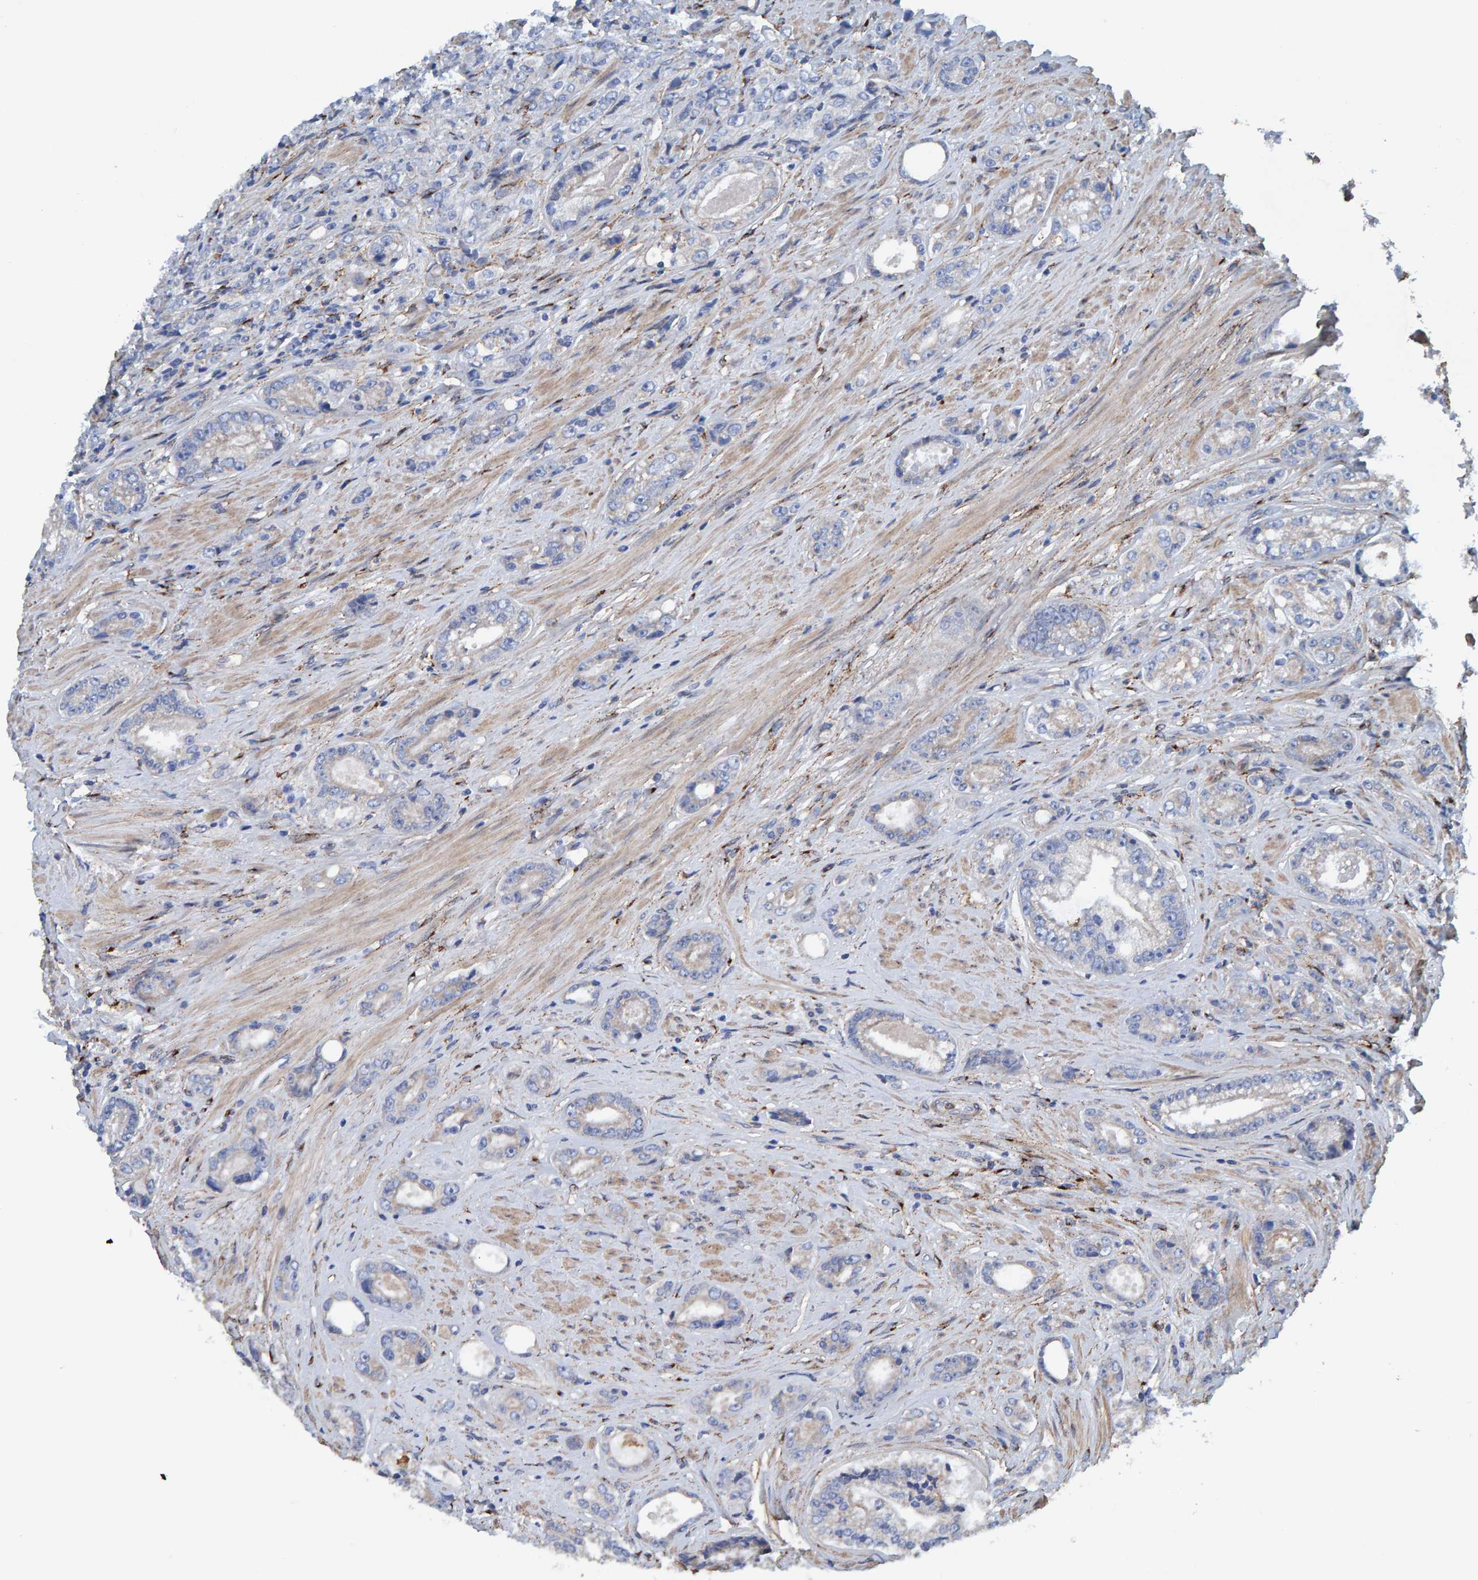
{"staining": {"intensity": "negative", "quantity": "none", "location": "none"}, "tissue": "prostate cancer", "cell_type": "Tumor cells", "image_type": "cancer", "snomed": [{"axis": "morphology", "description": "Adenocarcinoma, High grade"}, {"axis": "topography", "description": "Prostate"}], "caption": "Immunohistochemistry histopathology image of neoplastic tissue: human prostate high-grade adenocarcinoma stained with DAB (3,3'-diaminobenzidine) reveals no significant protein staining in tumor cells.", "gene": "LRP1", "patient": {"sex": "male", "age": 61}}